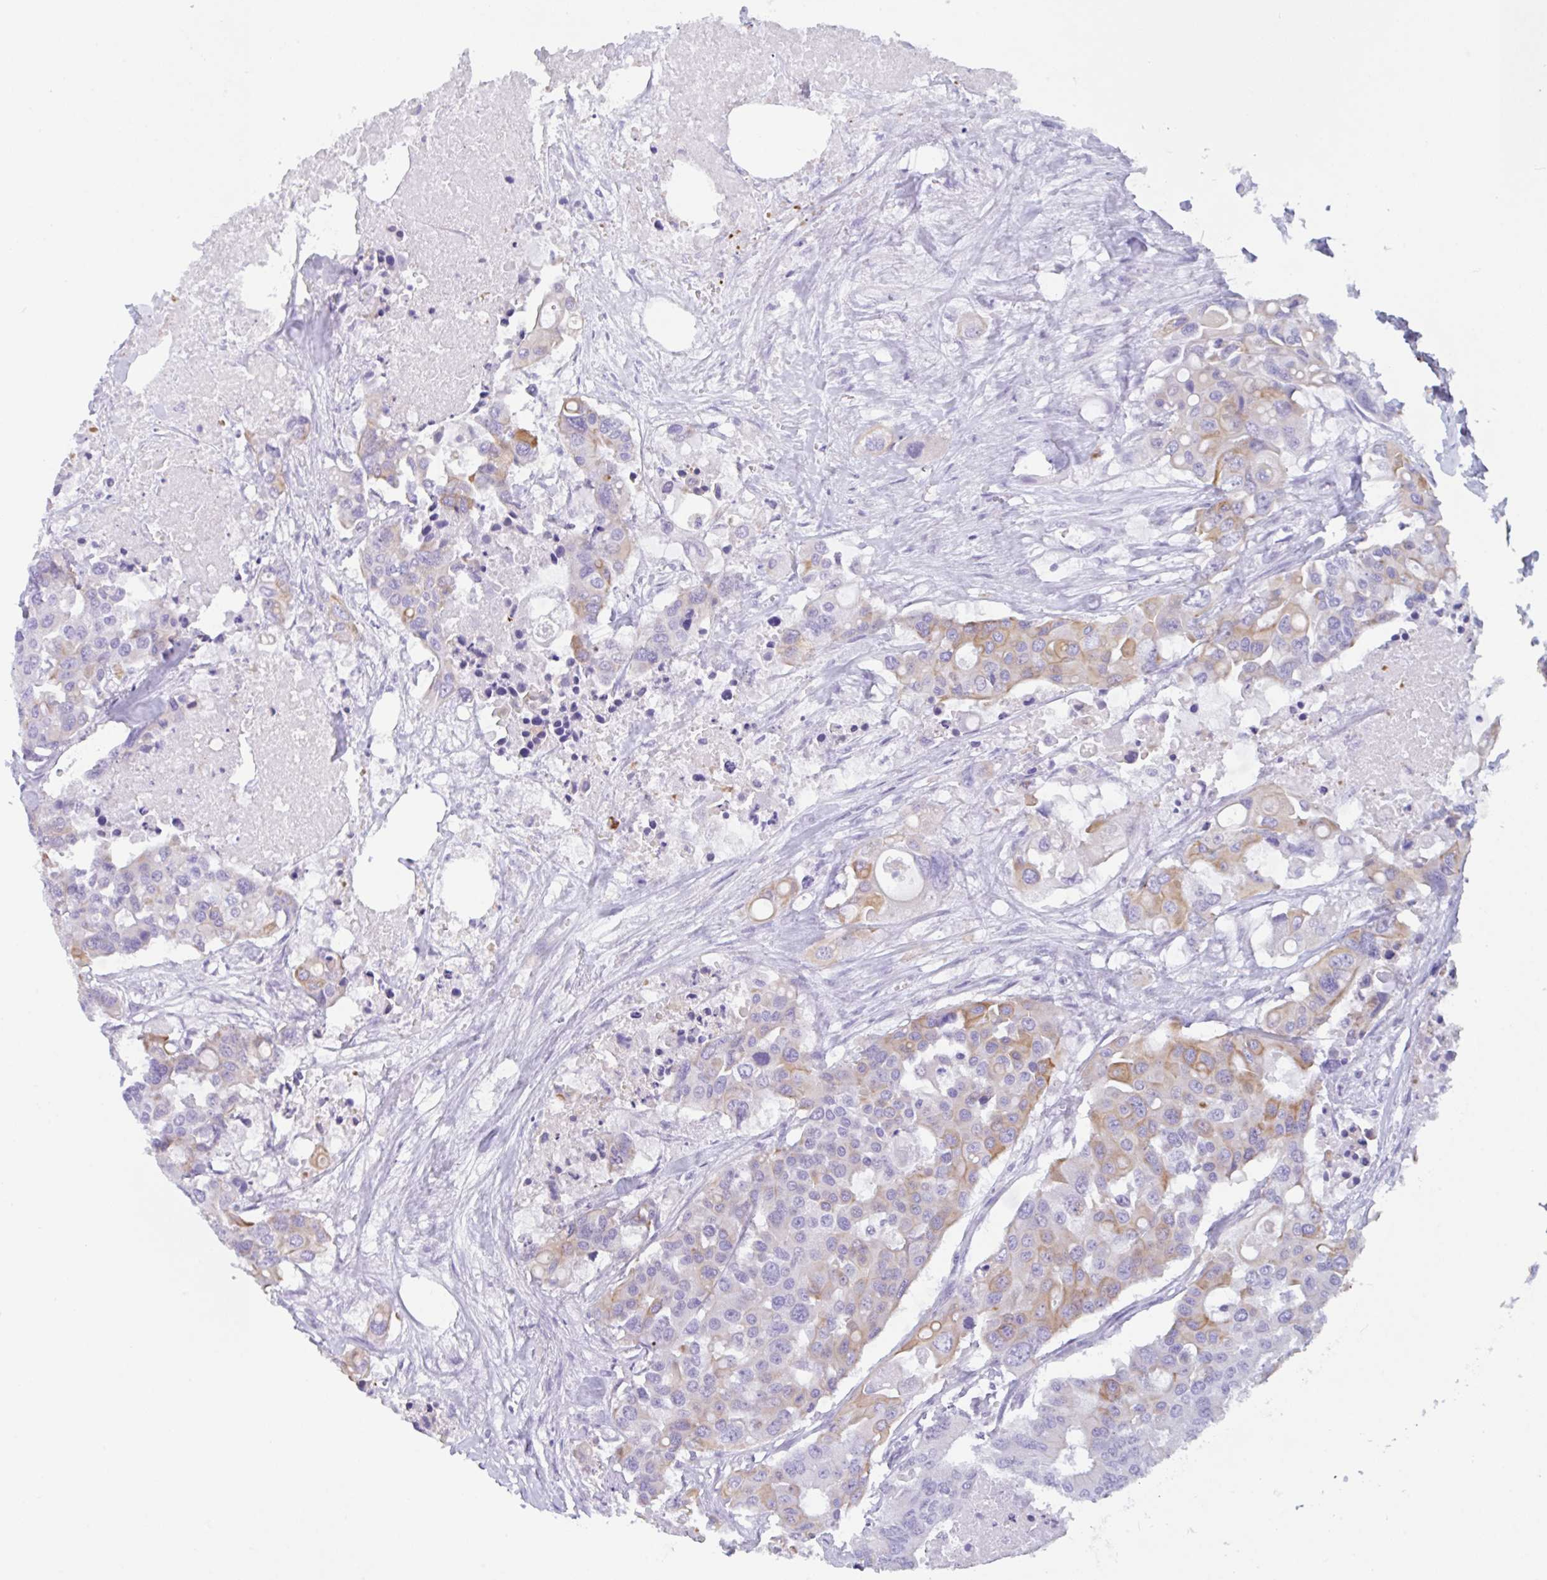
{"staining": {"intensity": "moderate", "quantity": "<25%", "location": "cytoplasmic/membranous"}, "tissue": "colorectal cancer", "cell_type": "Tumor cells", "image_type": "cancer", "snomed": [{"axis": "morphology", "description": "Adenocarcinoma, NOS"}, {"axis": "topography", "description": "Colon"}], "caption": "Human colorectal cancer (adenocarcinoma) stained for a protein (brown) demonstrates moderate cytoplasmic/membranous positive positivity in about <25% of tumor cells.", "gene": "DTWD2", "patient": {"sex": "male", "age": 77}}